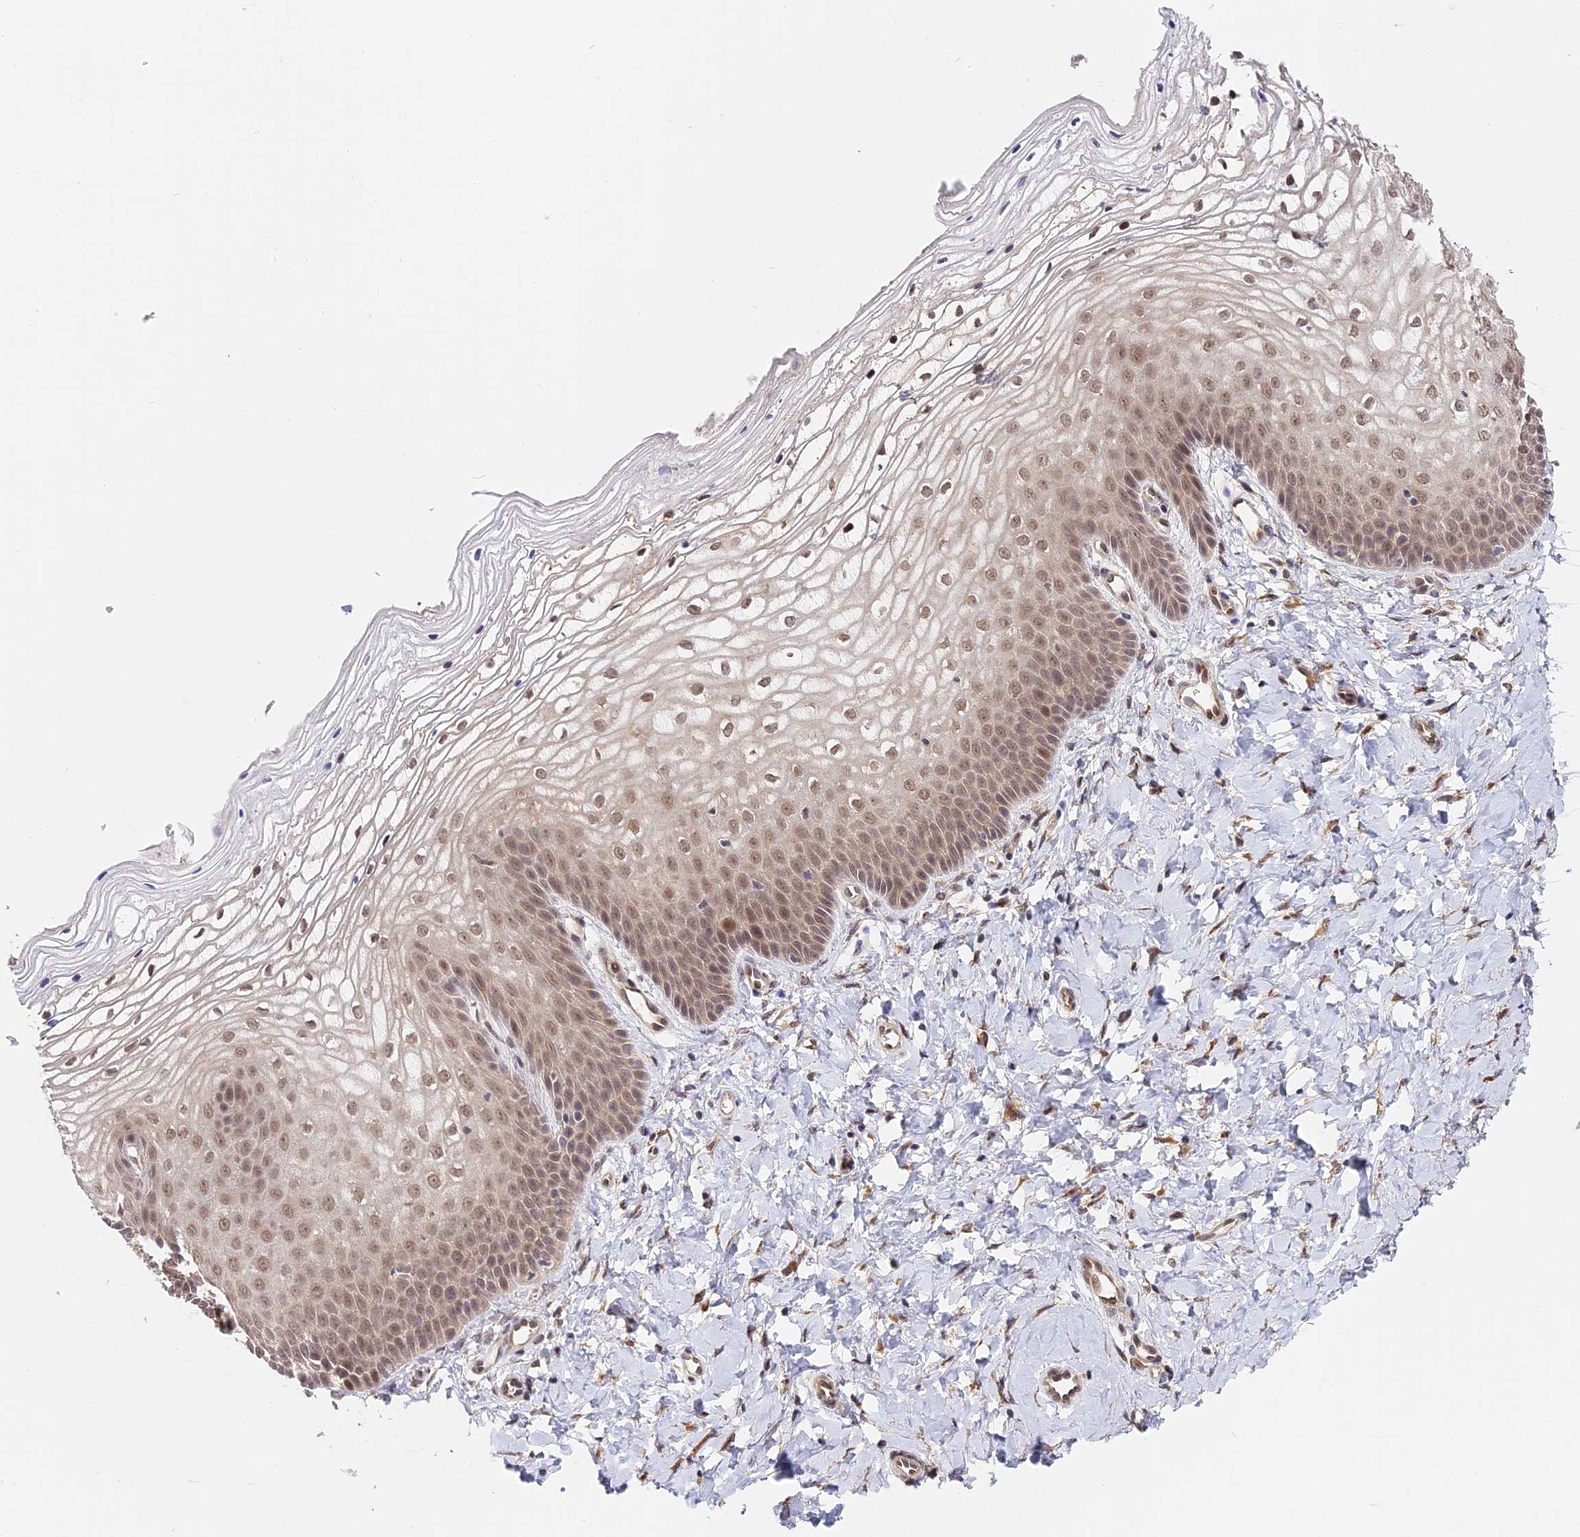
{"staining": {"intensity": "moderate", "quantity": ">75%", "location": "nuclear"}, "tissue": "vagina", "cell_type": "Squamous epithelial cells", "image_type": "normal", "snomed": [{"axis": "morphology", "description": "Normal tissue, NOS"}, {"axis": "topography", "description": "Vagina"}], "caption": "A medium amount of moderate nuclear expression is identified in about >75% of squamous epithelial cells in normal vagina. The protein is shown in brown color, while the nuclei are stained blue.", "gene": "IMPACT", "patient": {"sex": "female", "age": 68}}